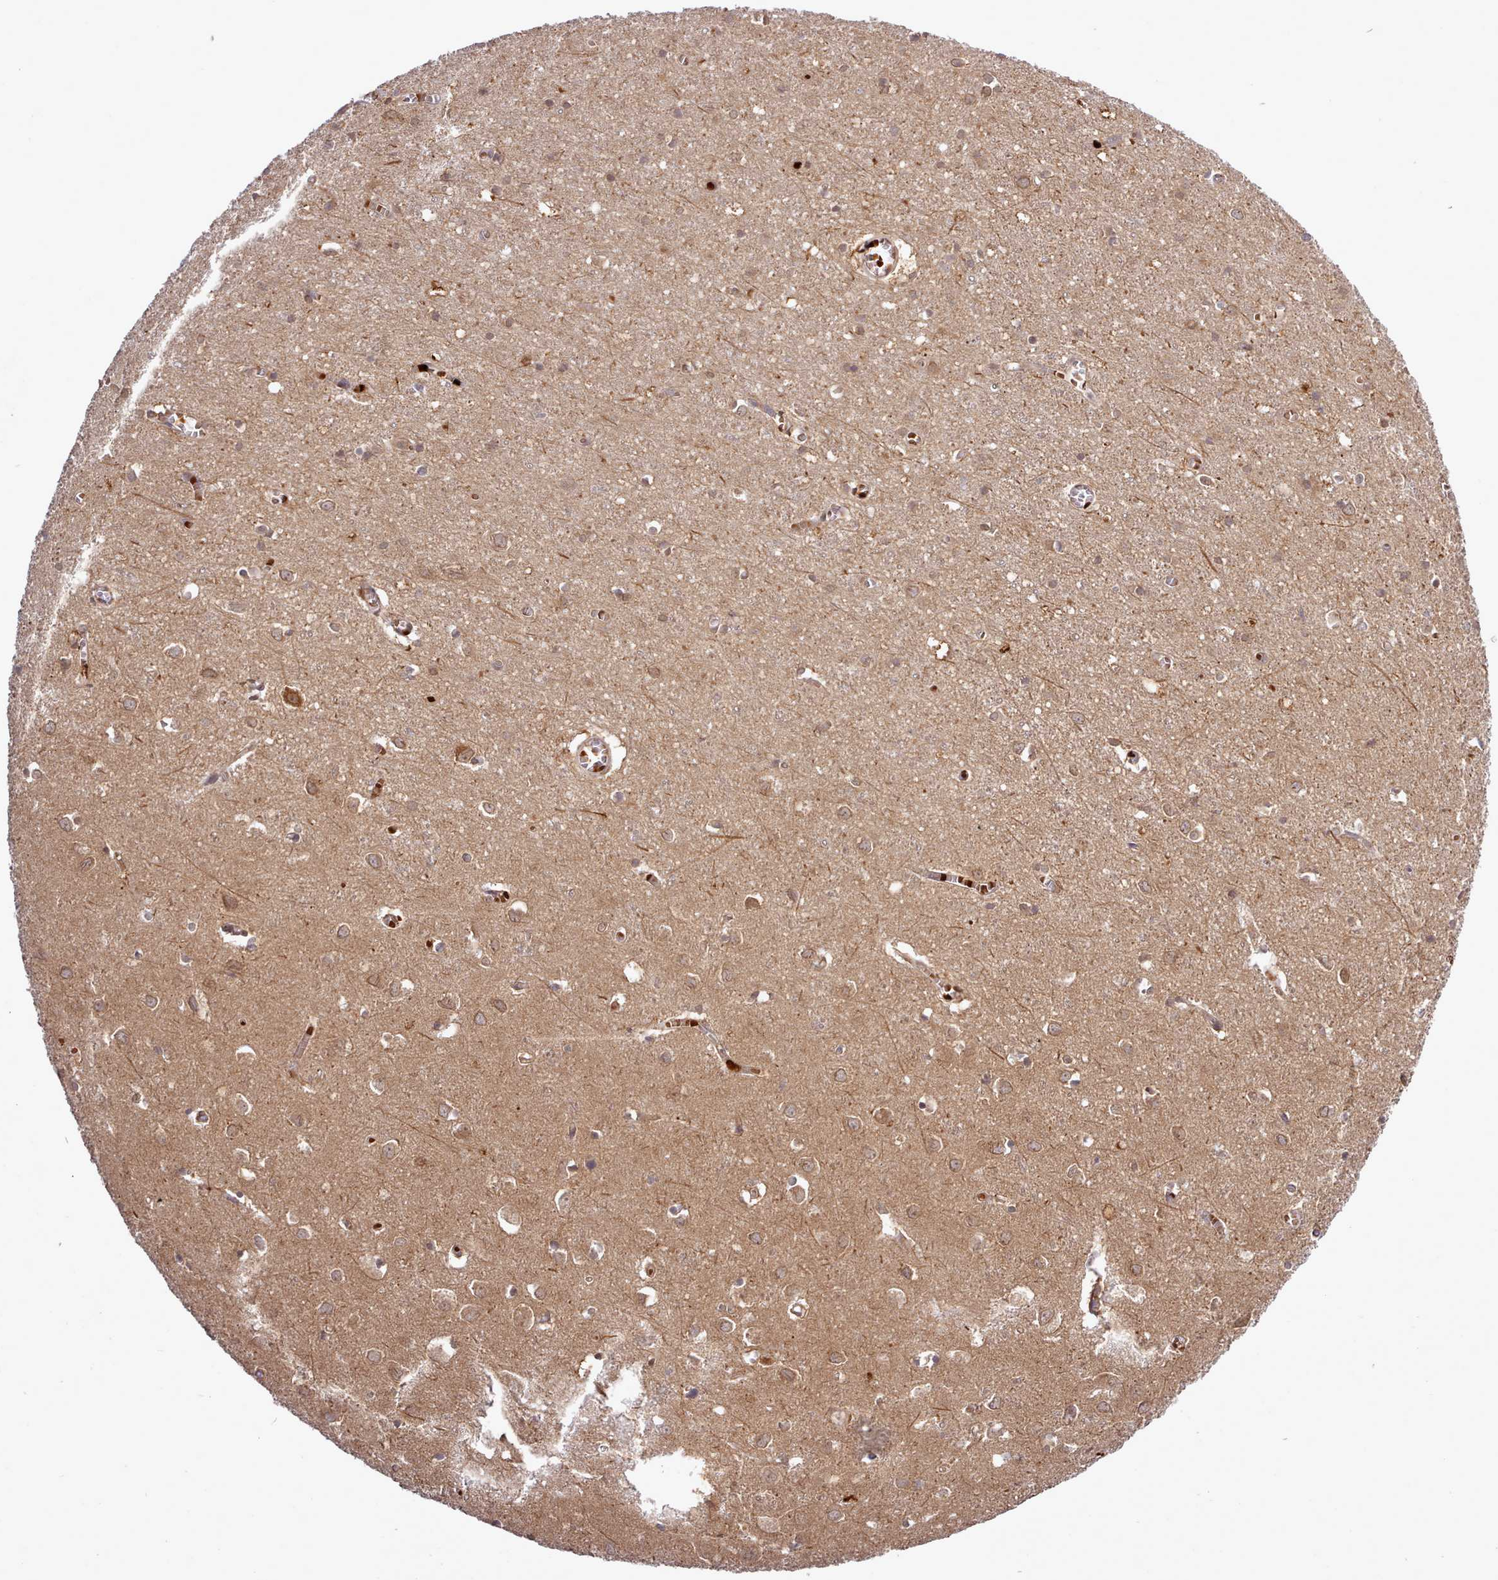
{"staining": {"intensity": "moderate", "quantity": "25%-75%", "location": "cytoplasmic/membranous"}, "tissue": "cerebral cortex", "cell_type": "Endothelial cells", "image_type": "normal", "snomed": [{"axis": "morphology", "description": "Normal tissue, NOS"}, {"axis": "topography", "description": "Cerebral cortex"}], "caption": "This is a histology image of immunohistochemistry staining of normal cerebral cortex, which shows moderate staining in the cytoplasmic/membranous of endothelial cells.", "gene": "UBE2G1", "patient": {"sex": "female", "age": 64}}